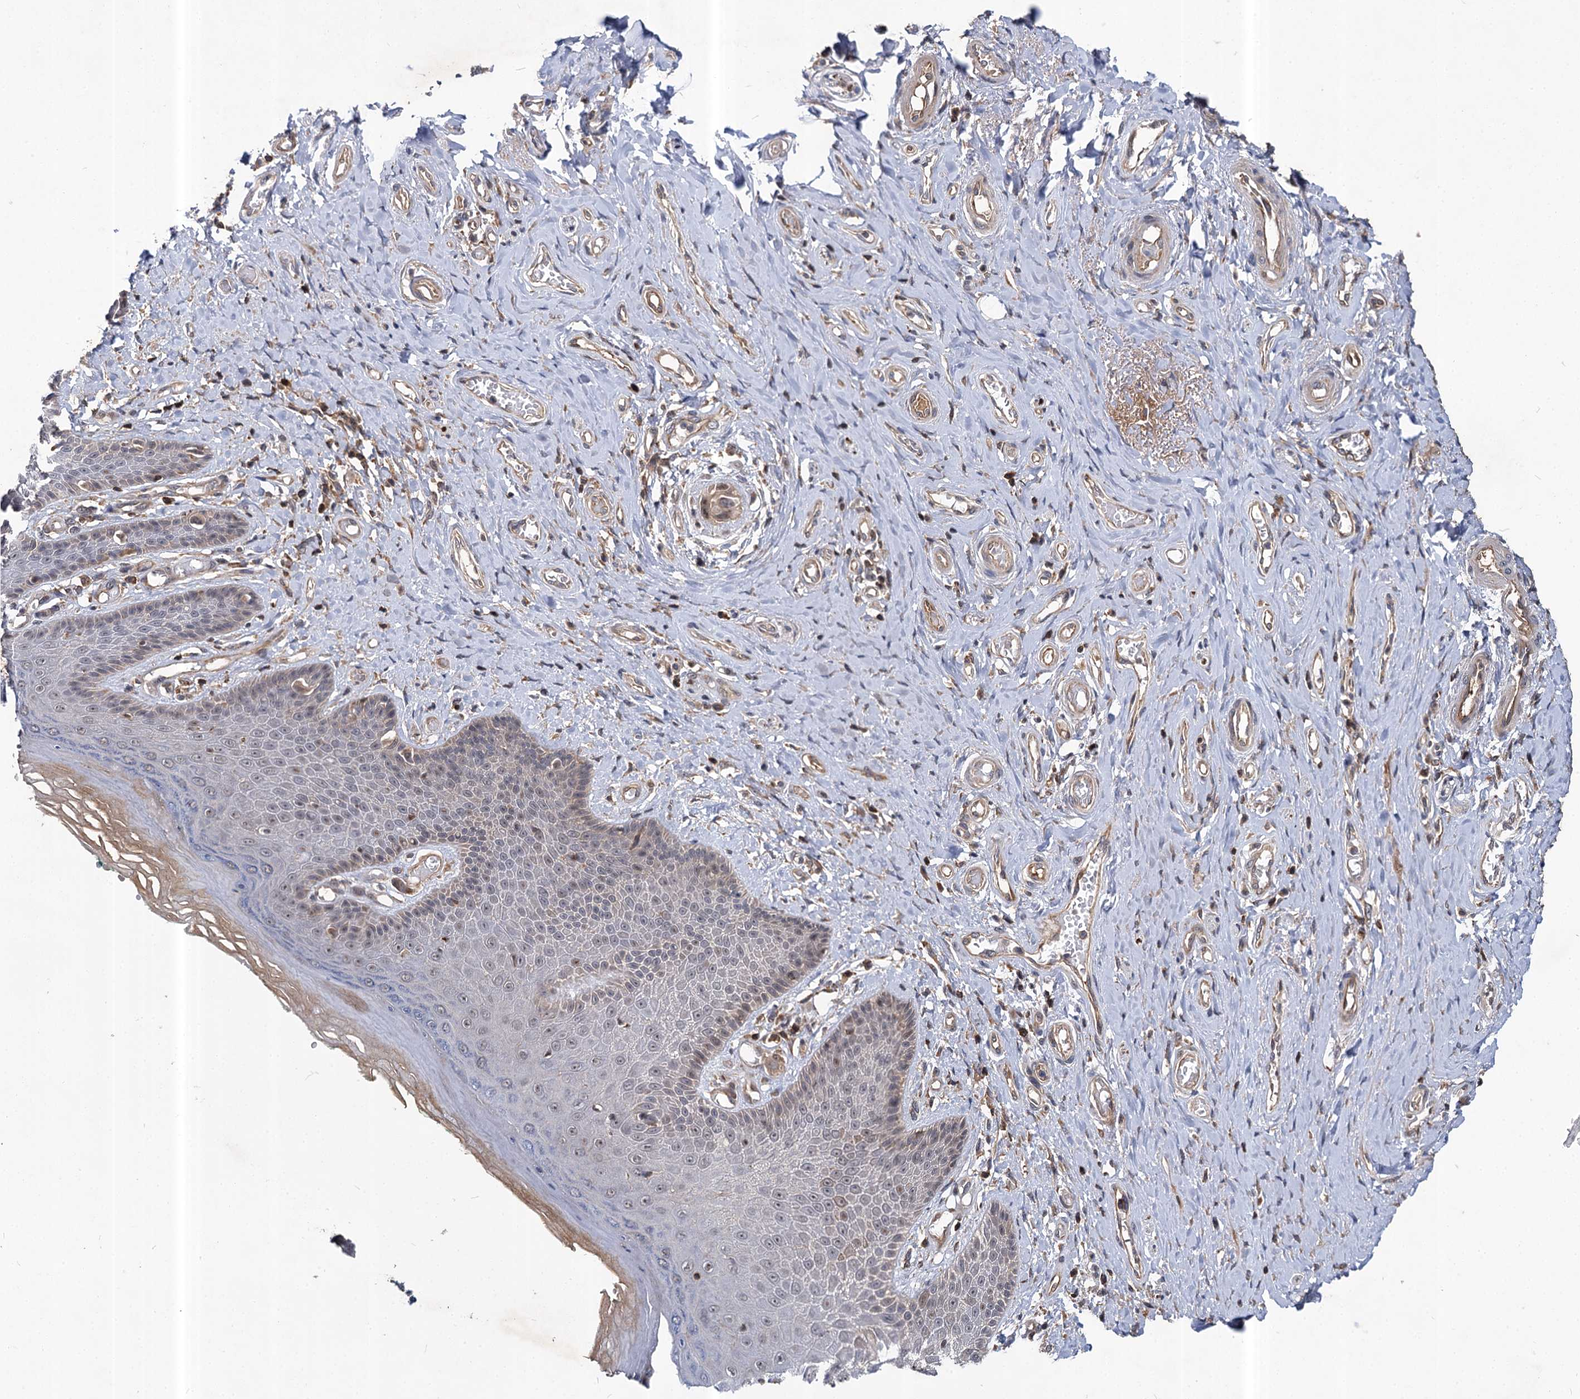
{"staining": {"intensity": "weak", "quantity": "25%-75%", "location": "nuclear"}, "tissue": "skin", "cell_type": "Epidermal cells", "image_type": "normal", "snomed": [{"axis": "morphology", "description": "Normal tissue, NOS"}, {"axis": "topography", "description": "Anal"}], "caption": "A low amount of weak nuclear positivity is identified in about 25%-75% of epidermal cells in normal skin.", "gene": "ABLIM1", "patient": {"sex": "male", "age": 78}}